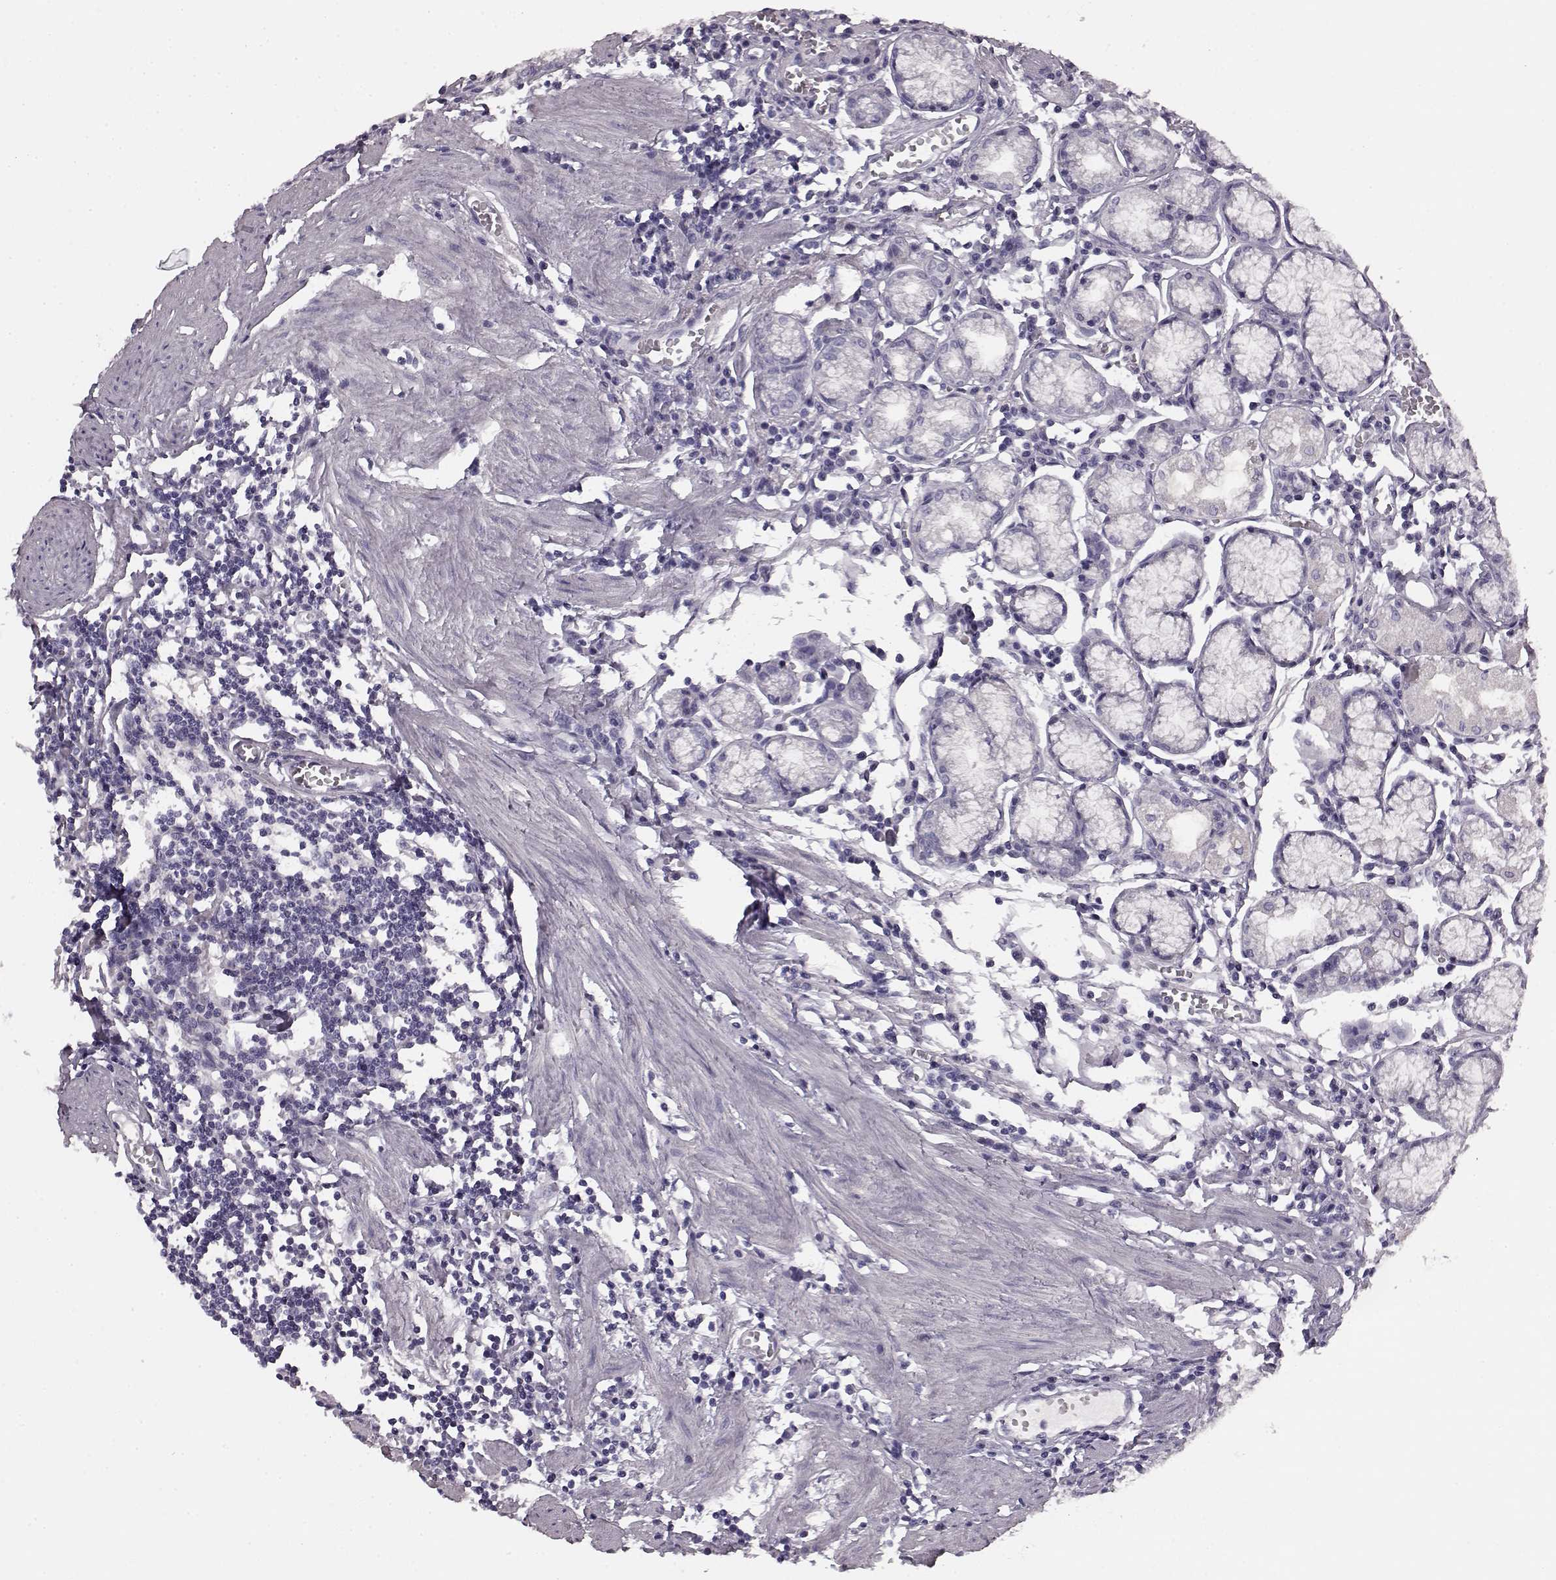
{"staining": {"intensity": "negative", "quantity": "none", "location": "none"}, "tissue": "stomach", "cell_type": "Glandular cells", "image_type": "normal", "snomed": [{"axis": "morphology", "description": "Normal tissue, NOS"}, {"axis": "topography", "description": "Stomach"}], "caption": "IHC histopathology image of normal stomach: human stomach stained with DAB (3,3'-diaminobenzidine) reveals no significant protein positivity in glandular cells.", "gene": "KRT81", "patient": {"sex": "male", "age": 55}}